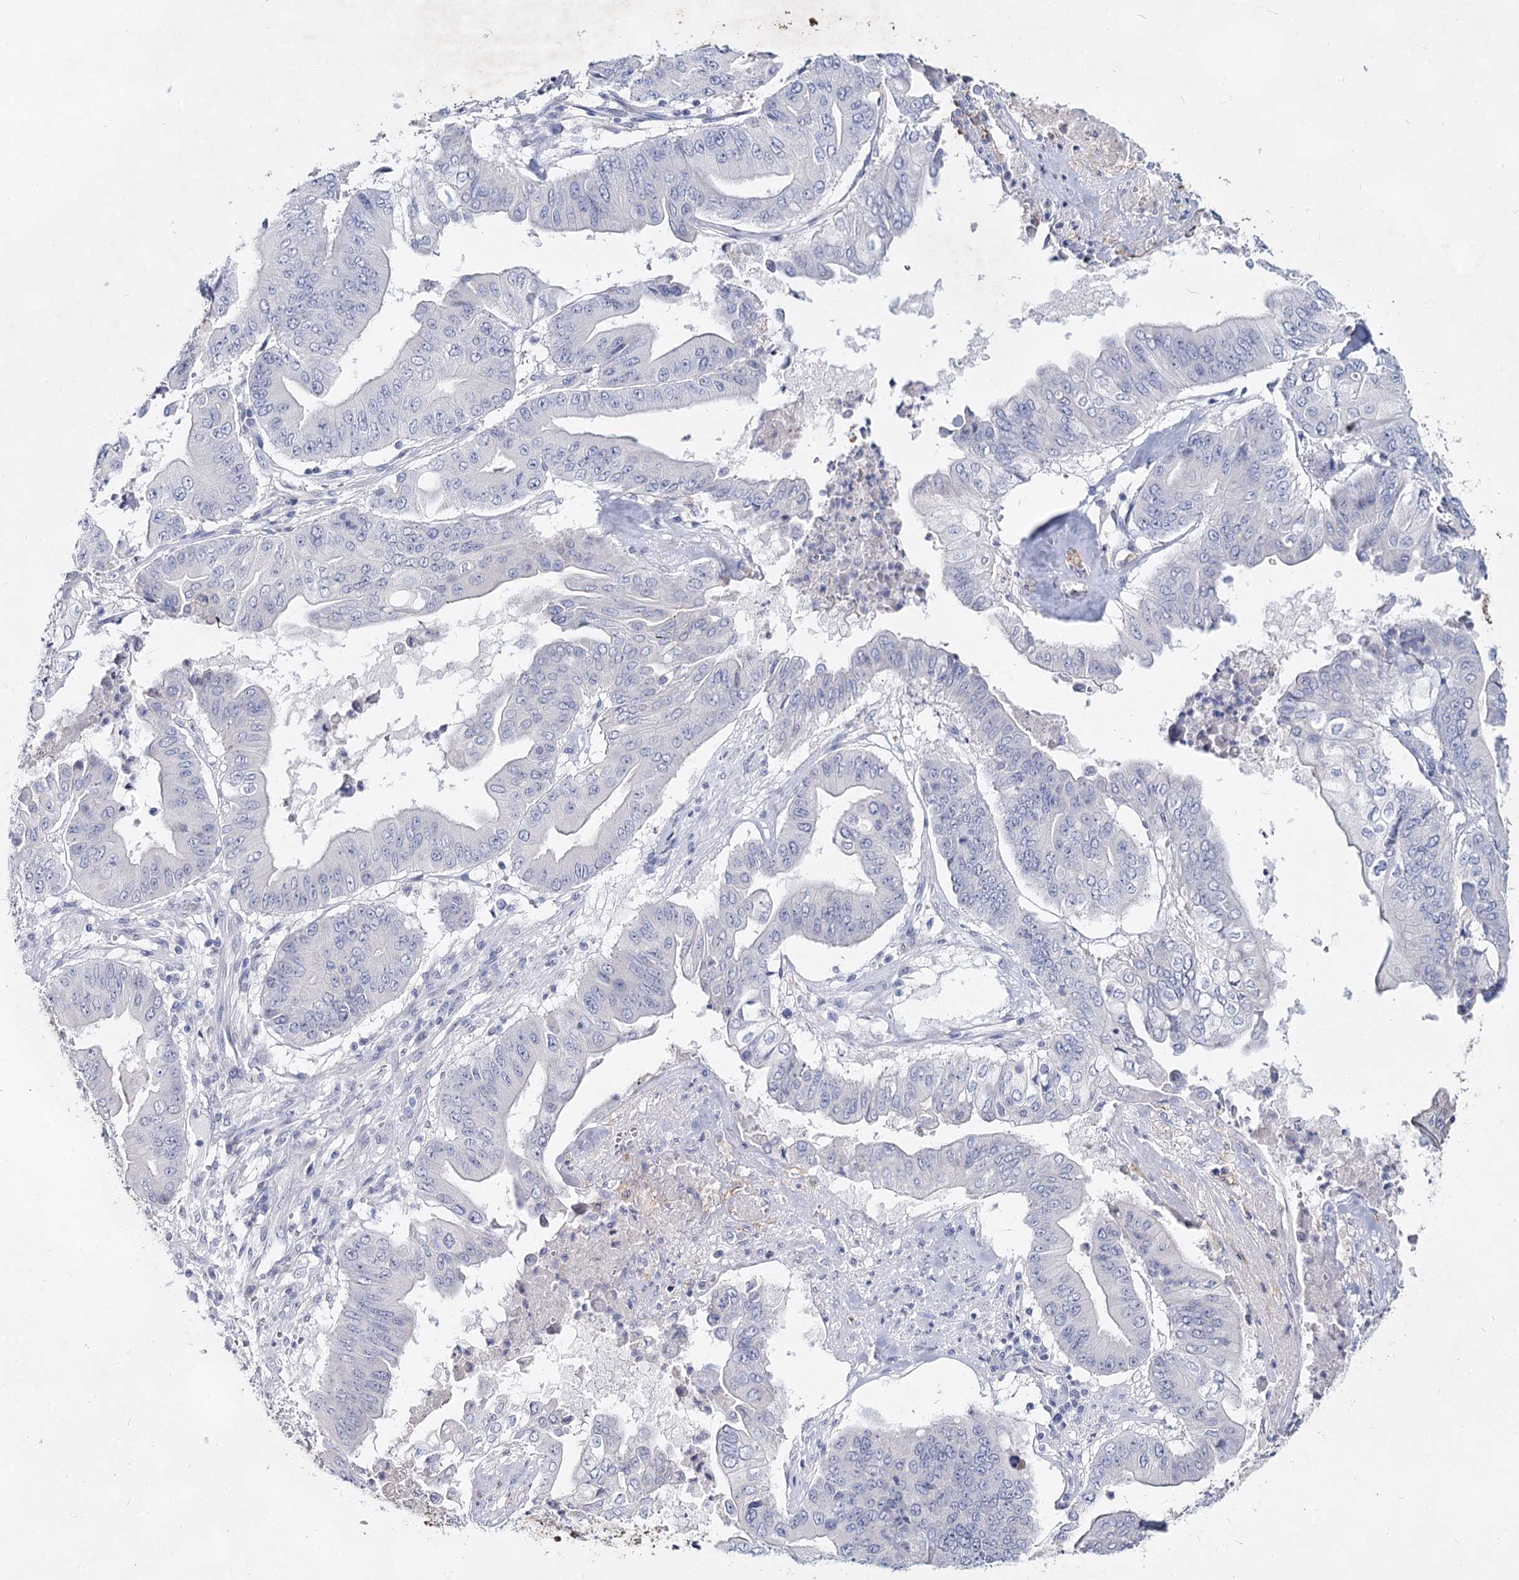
{"staining": {"intensity": "negative", "quantity": "none", "location": "none"}, "tissue": "pancreatic cancer", "cell_type": "Tumor cells", "image_type": "cancer", "snomed": [{"axis": "morphology", "description": "Adenocarcinoma, NOS"}, {"axis": "topography", "description": "Pancreas"}], "caption": "IHC histopathology image of neoplastic tissue: human pancreatic cancer stained with DAB displays no significant protein staining in tumor cells.", "gene": "CCDC73", "patient": {"sex": "female", "age": 77}}